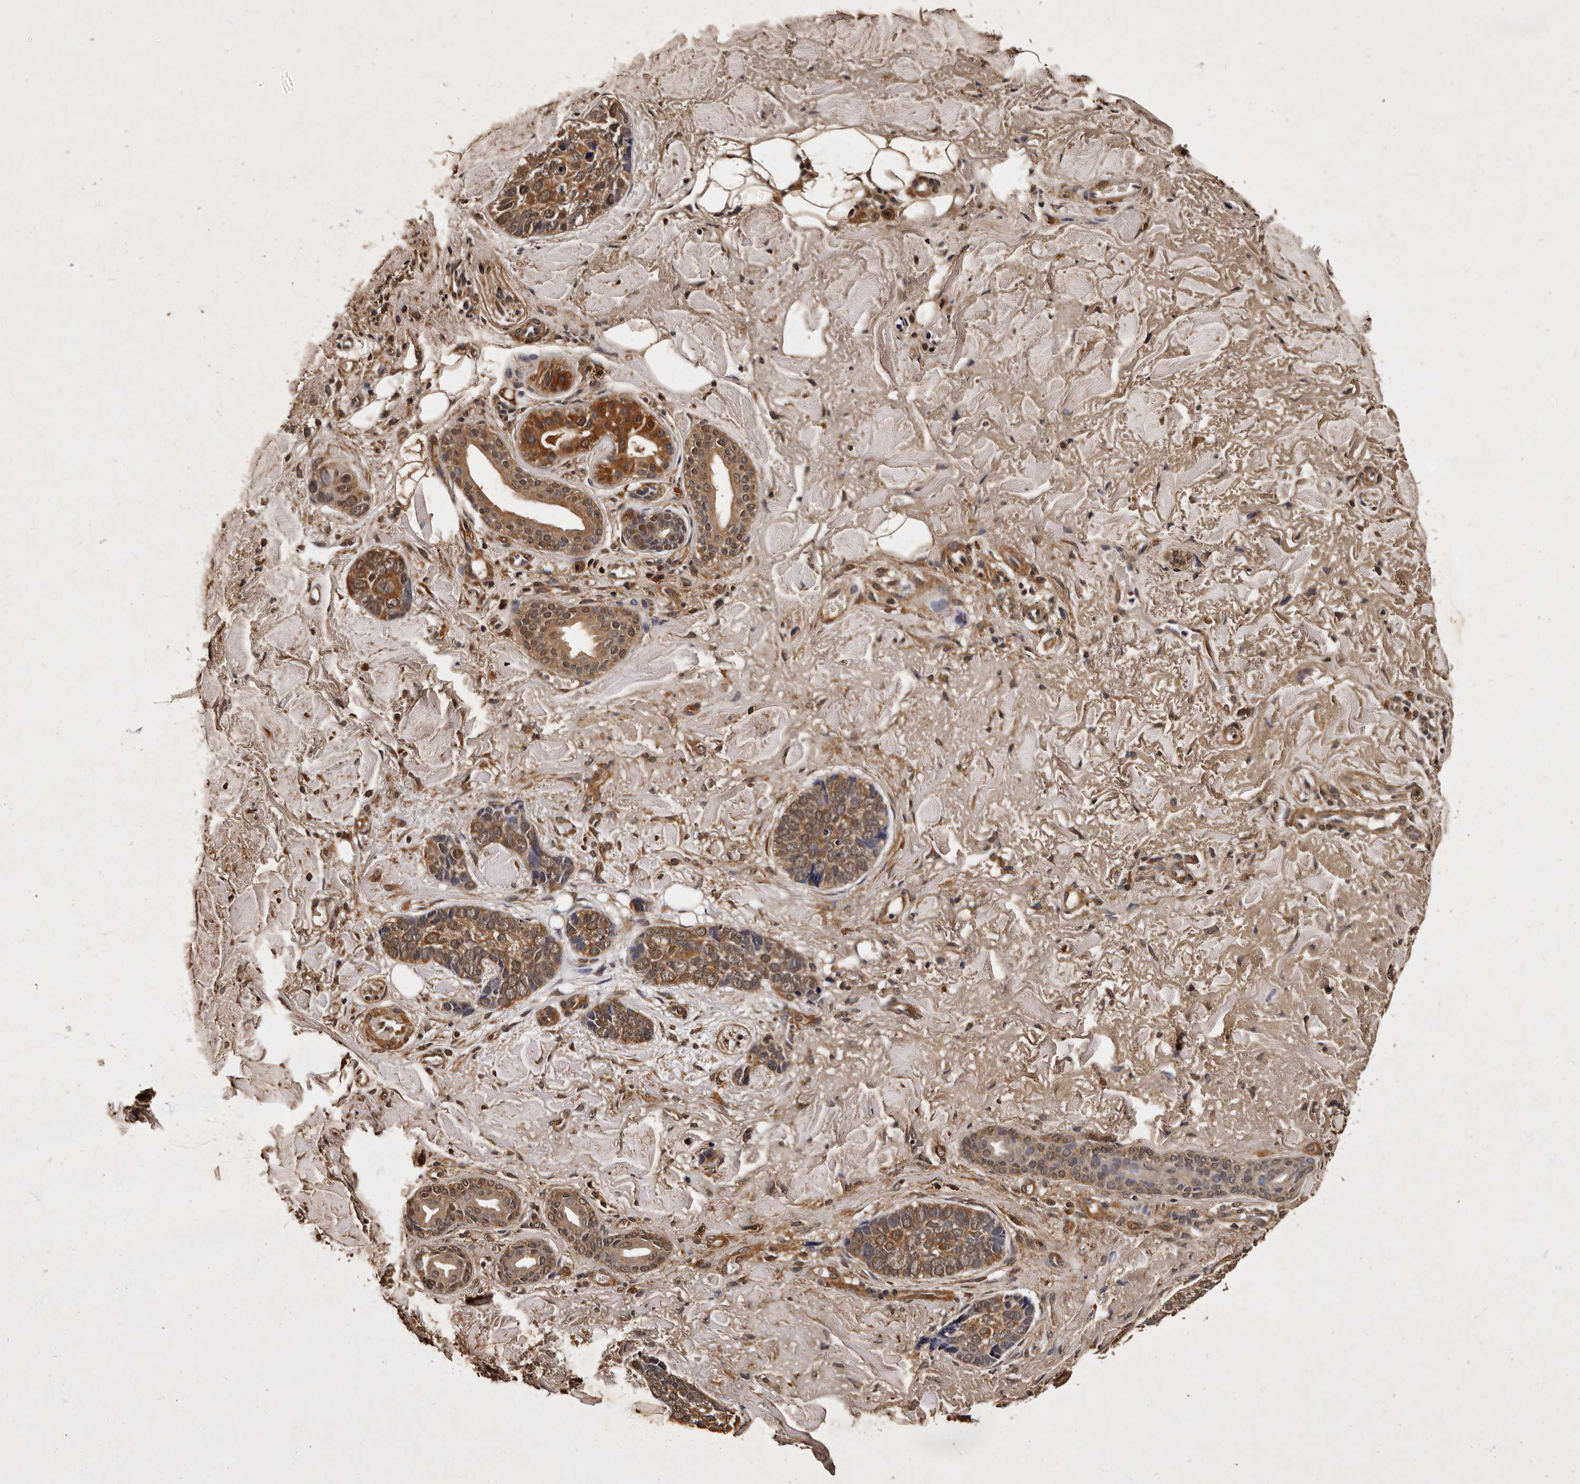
{"staining": {"intensity": "moderate", "quantity": ">75%", "location": "cytoplasmic/membranous,nuclear"}, "tissue": "skin cancer", "cell_type": "Tumor cells", "image_type": "cancer", "snomed": [{"axis": "morphology", "description": "Basal cell carcinoma"}, {"axis": "topography", "description": "Skin"}], "caption": "Immunohistochemical staining of human basal cell carcinoma (skin) reveals medium levels of moderate cytoplasmic/membranous and nuclear positivity in approximately >75% of tumor cells.", "gene": "PARS2", "patient": {"sex": "female", "age": 82}}